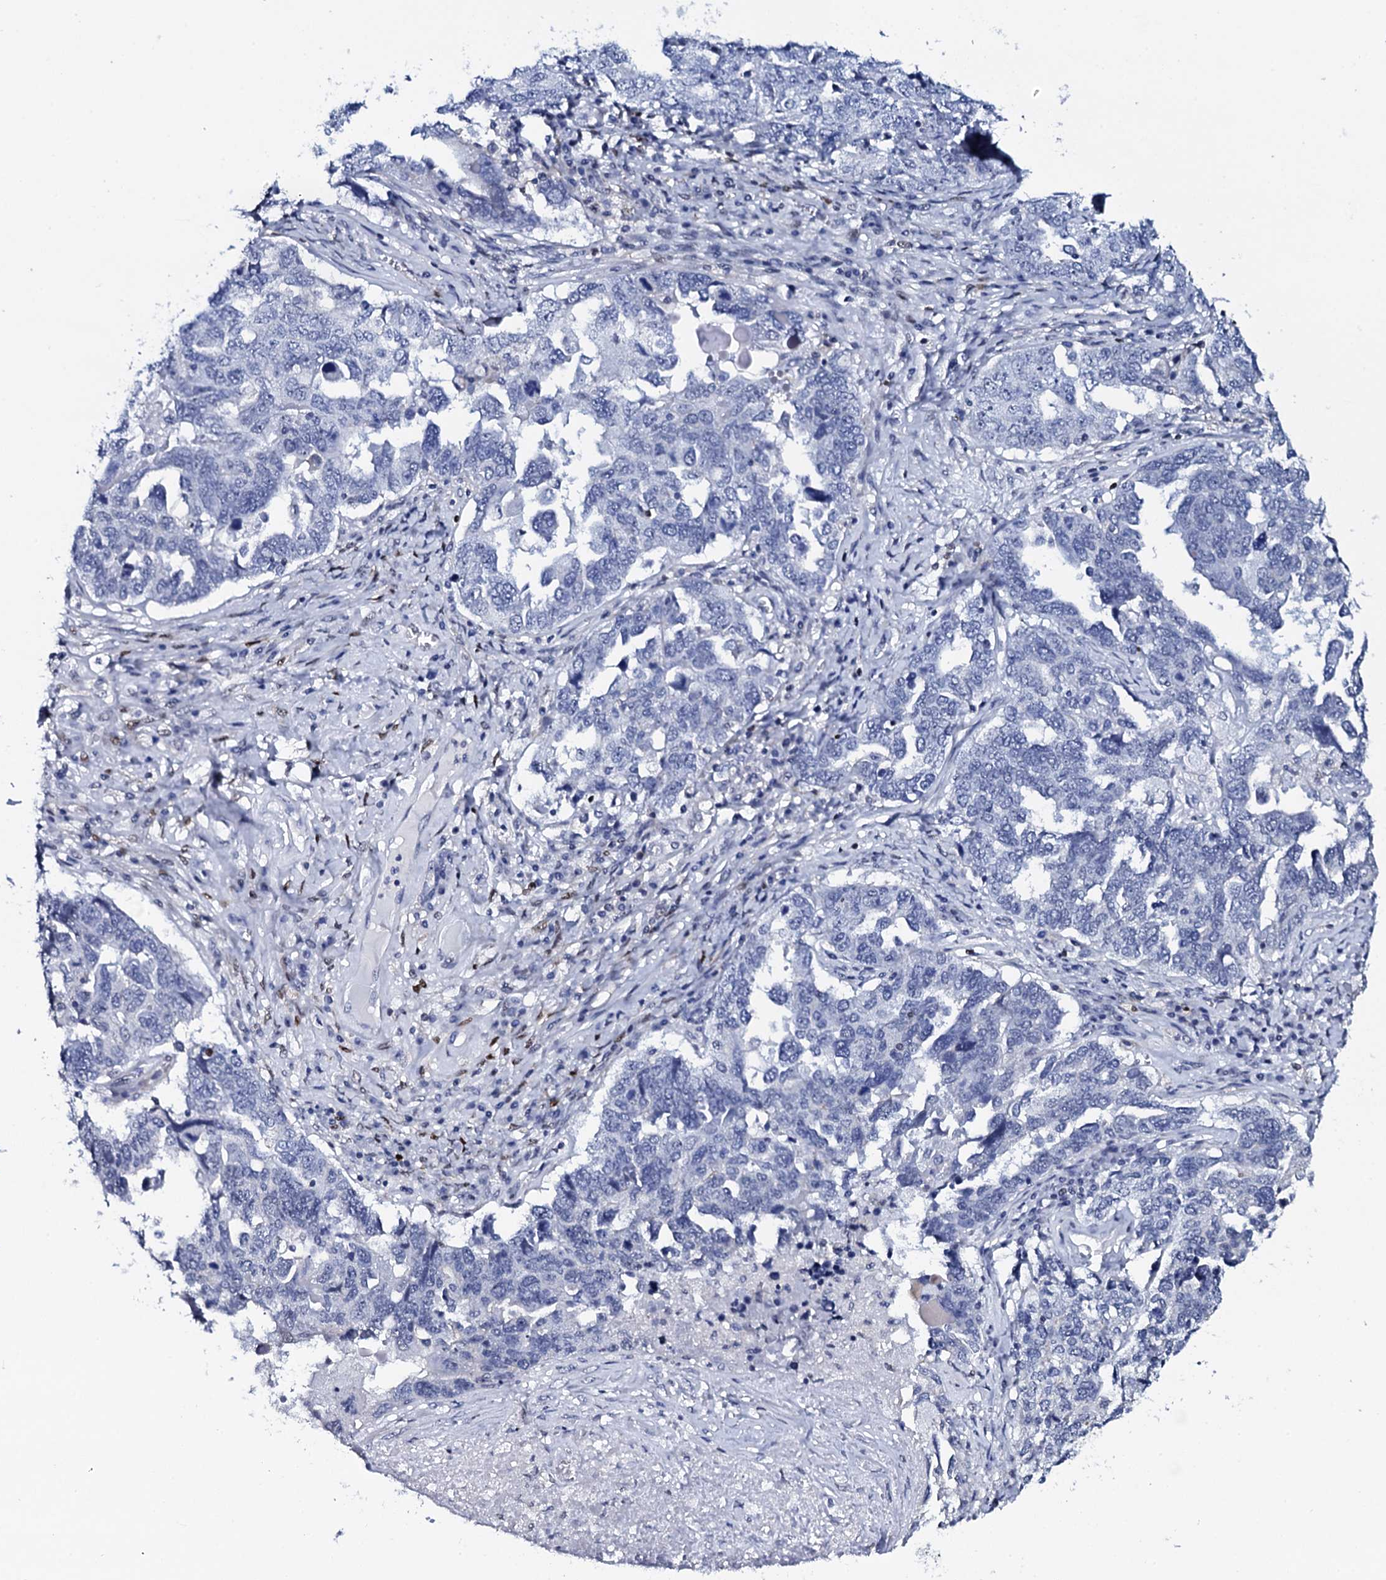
{"staining": {"intensity": "negative", "quantity": "none", "location": "none"}, "tissue": "ovarian cancer", "cell_type": "Tumor cells", "image_type": "cancer", "snomed": [{"axis": "morphology", "description": "Carcinoma, endometroid"}, {"axis": "topography", "description": "Ovary"}], "caption": "An immunohistochemistry (IHC) micrograph of ovarian cancer (endometroid carcinoma) is shown. There is no staining in tumor cells of ovarian cancer (endometroid carcinoma). (DAB immunohistochemistry, high magnification).", "gene": "NPM2", "patient": {"sex": "female", "age": 62}}